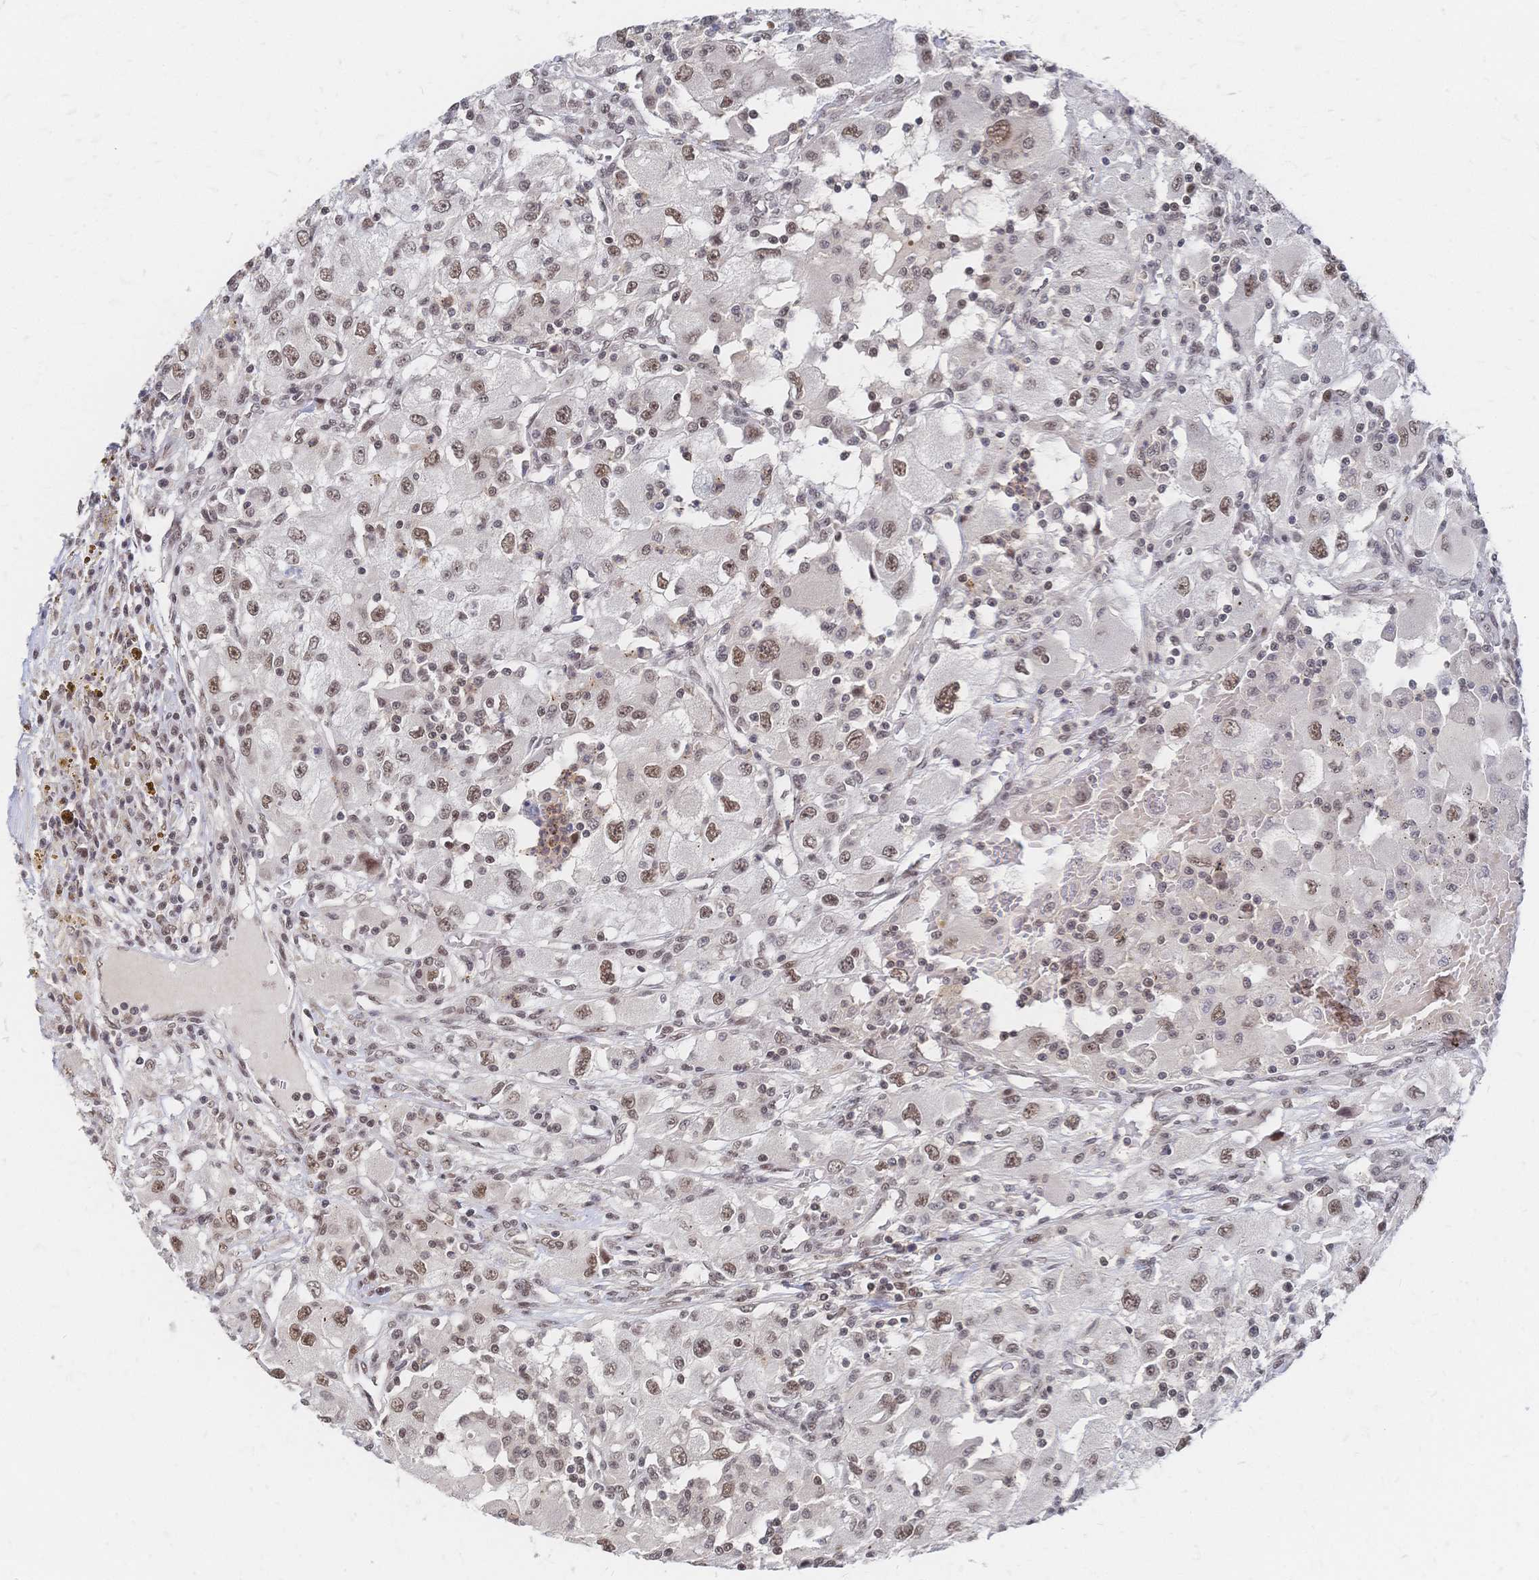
{"staining": {"intensity": "moderate", "quantity": ">75%", "location": "nuclear"}, "tissue": "renal cancer", "cell_type": "Tumor cells", "image_type": "cancer", "snomed": [{"axis": "morphology", "description": "Adenocarcinoma, NOS"}, {"axis": "topography", "description": "Kidney"}], "caption": "Adenocarcinoma (renal) tissue shows moderate nuclear positivity in approximately >75% of tumor cells", "gene": "NELFA", "patient": {"sex": "female", "age": 67}}